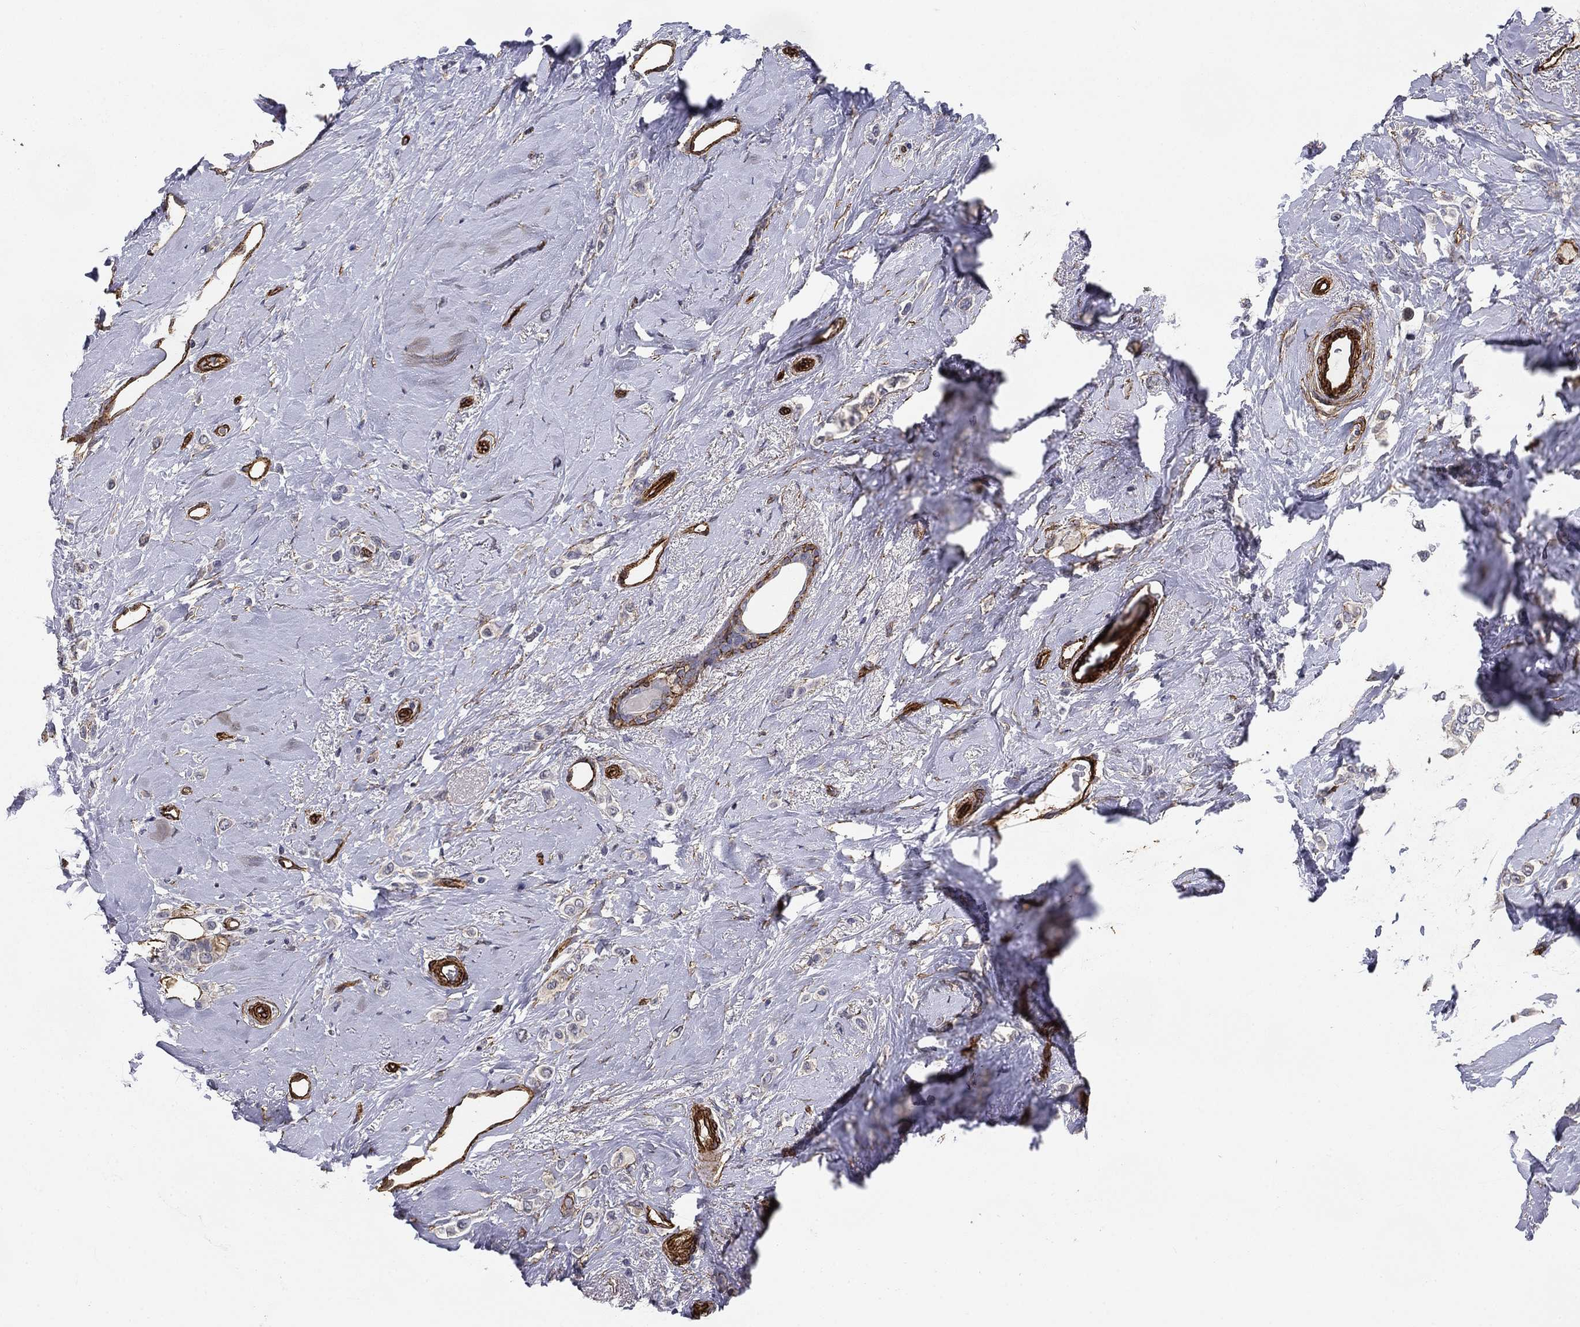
{"staining": {"intensity": "negative", "quantity": "none", "location": "none"}, "tissue": "breast cancer", "cell_type": "Tumor cells", "image_type": "cancer", "snomed": [{"axis": "morphology", "description": "Lobular carcinoma"}, {"axis": "topography", "description": "Breast"}], "caption": "Tumor cells are negative for protein expression in human lobular carcinoma (breast).", "gene": "SYNC", "patient": {"sex": "female", "age": 66}}